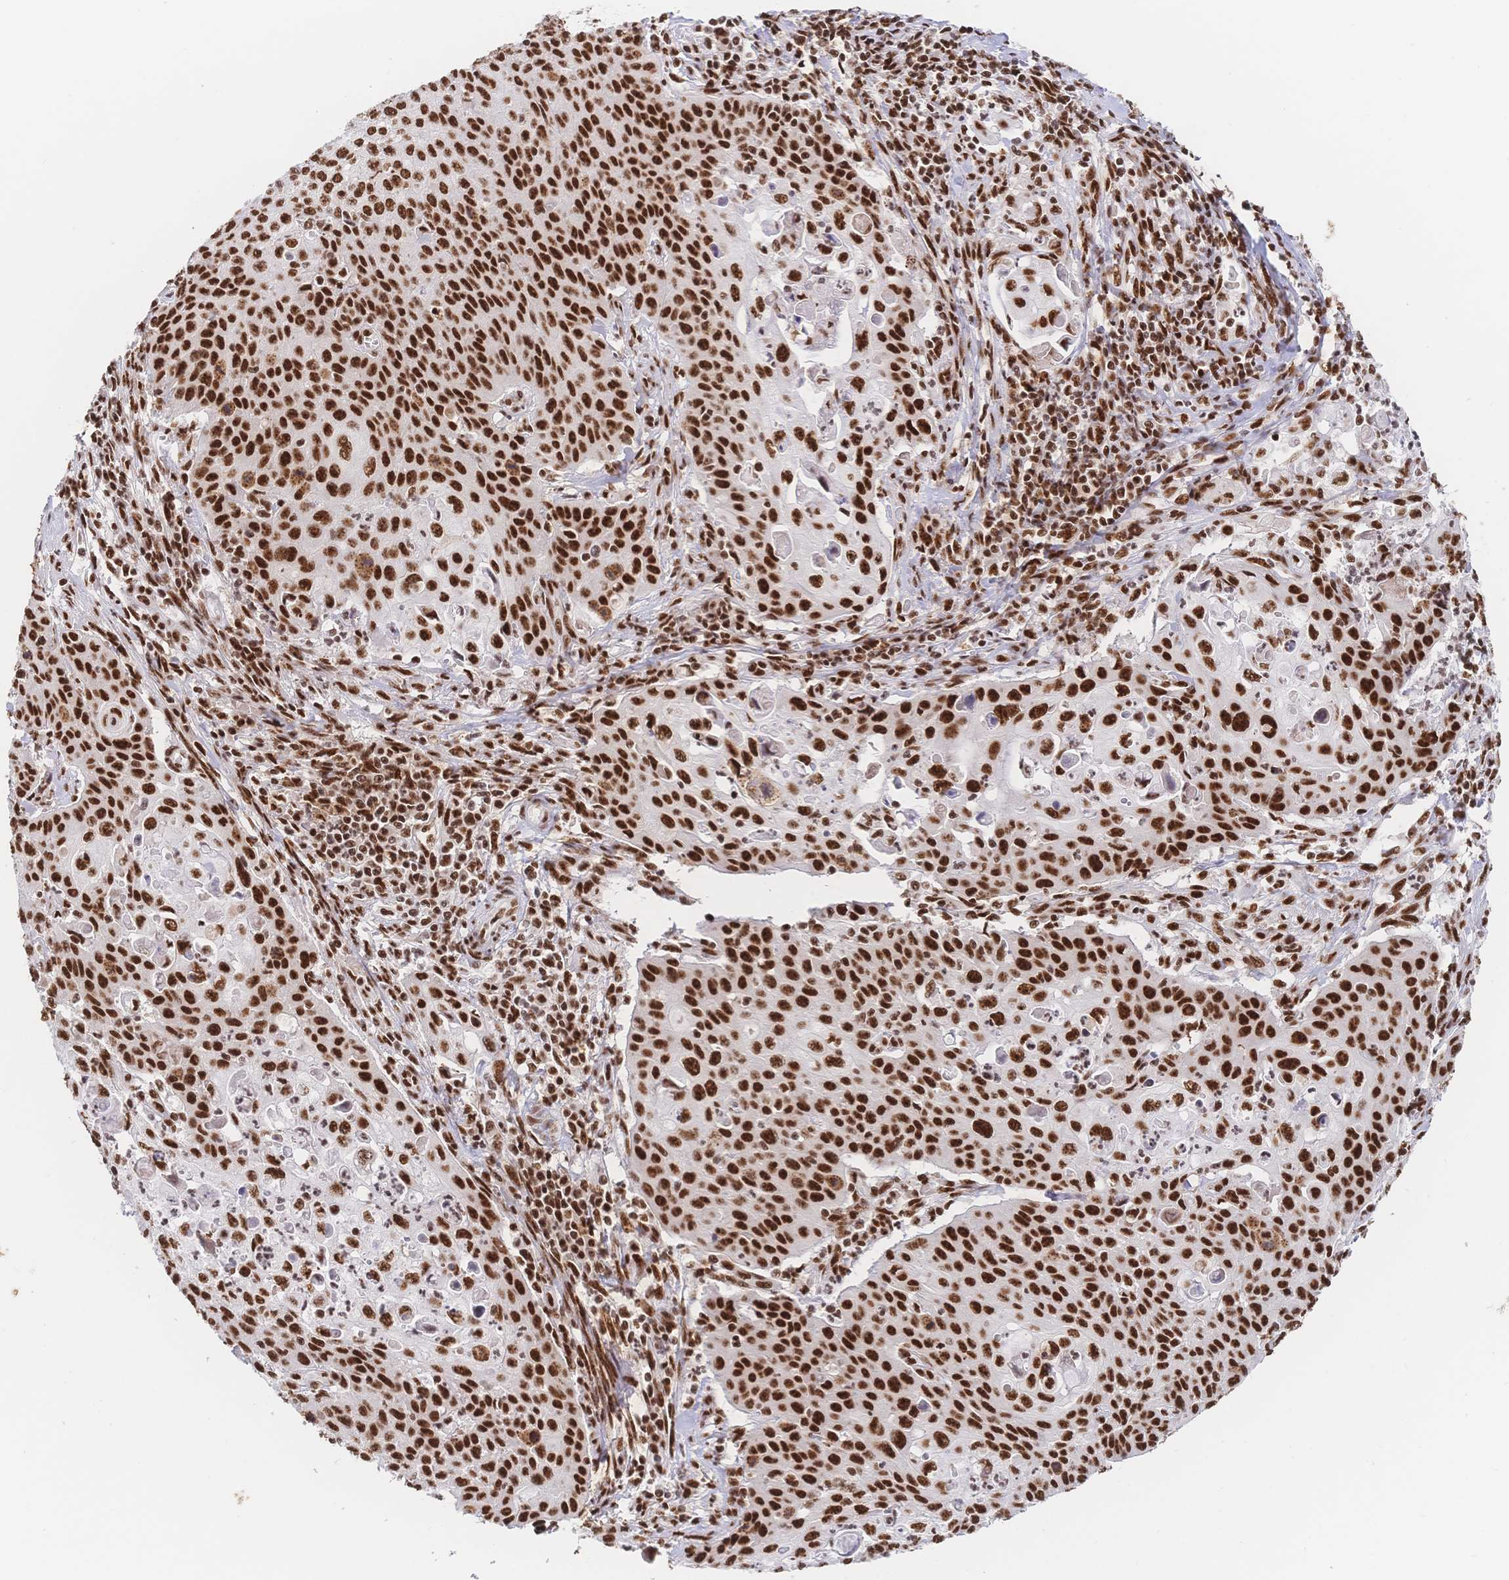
{"staining": {"intensity": "strong", "quantity": ">75%", "location": "nuclear"}, "tissue": "cervical cancer", "cell_type": "Tumor cells", "image_type": "cancer", "snomed": [{"axis": "morphology", "description": "Squamous cell carcinoma, NOS"}, {"axis": "topography", "description": "Cervix"}], "caption": "Immunohistochemistry of squamous cell carcinoma (cervical) displays high levels of strong nuclear expression in about >75% of tumor cells.", "gene": "SRSF1", "patient": {"sex": "female", "age": 65}}